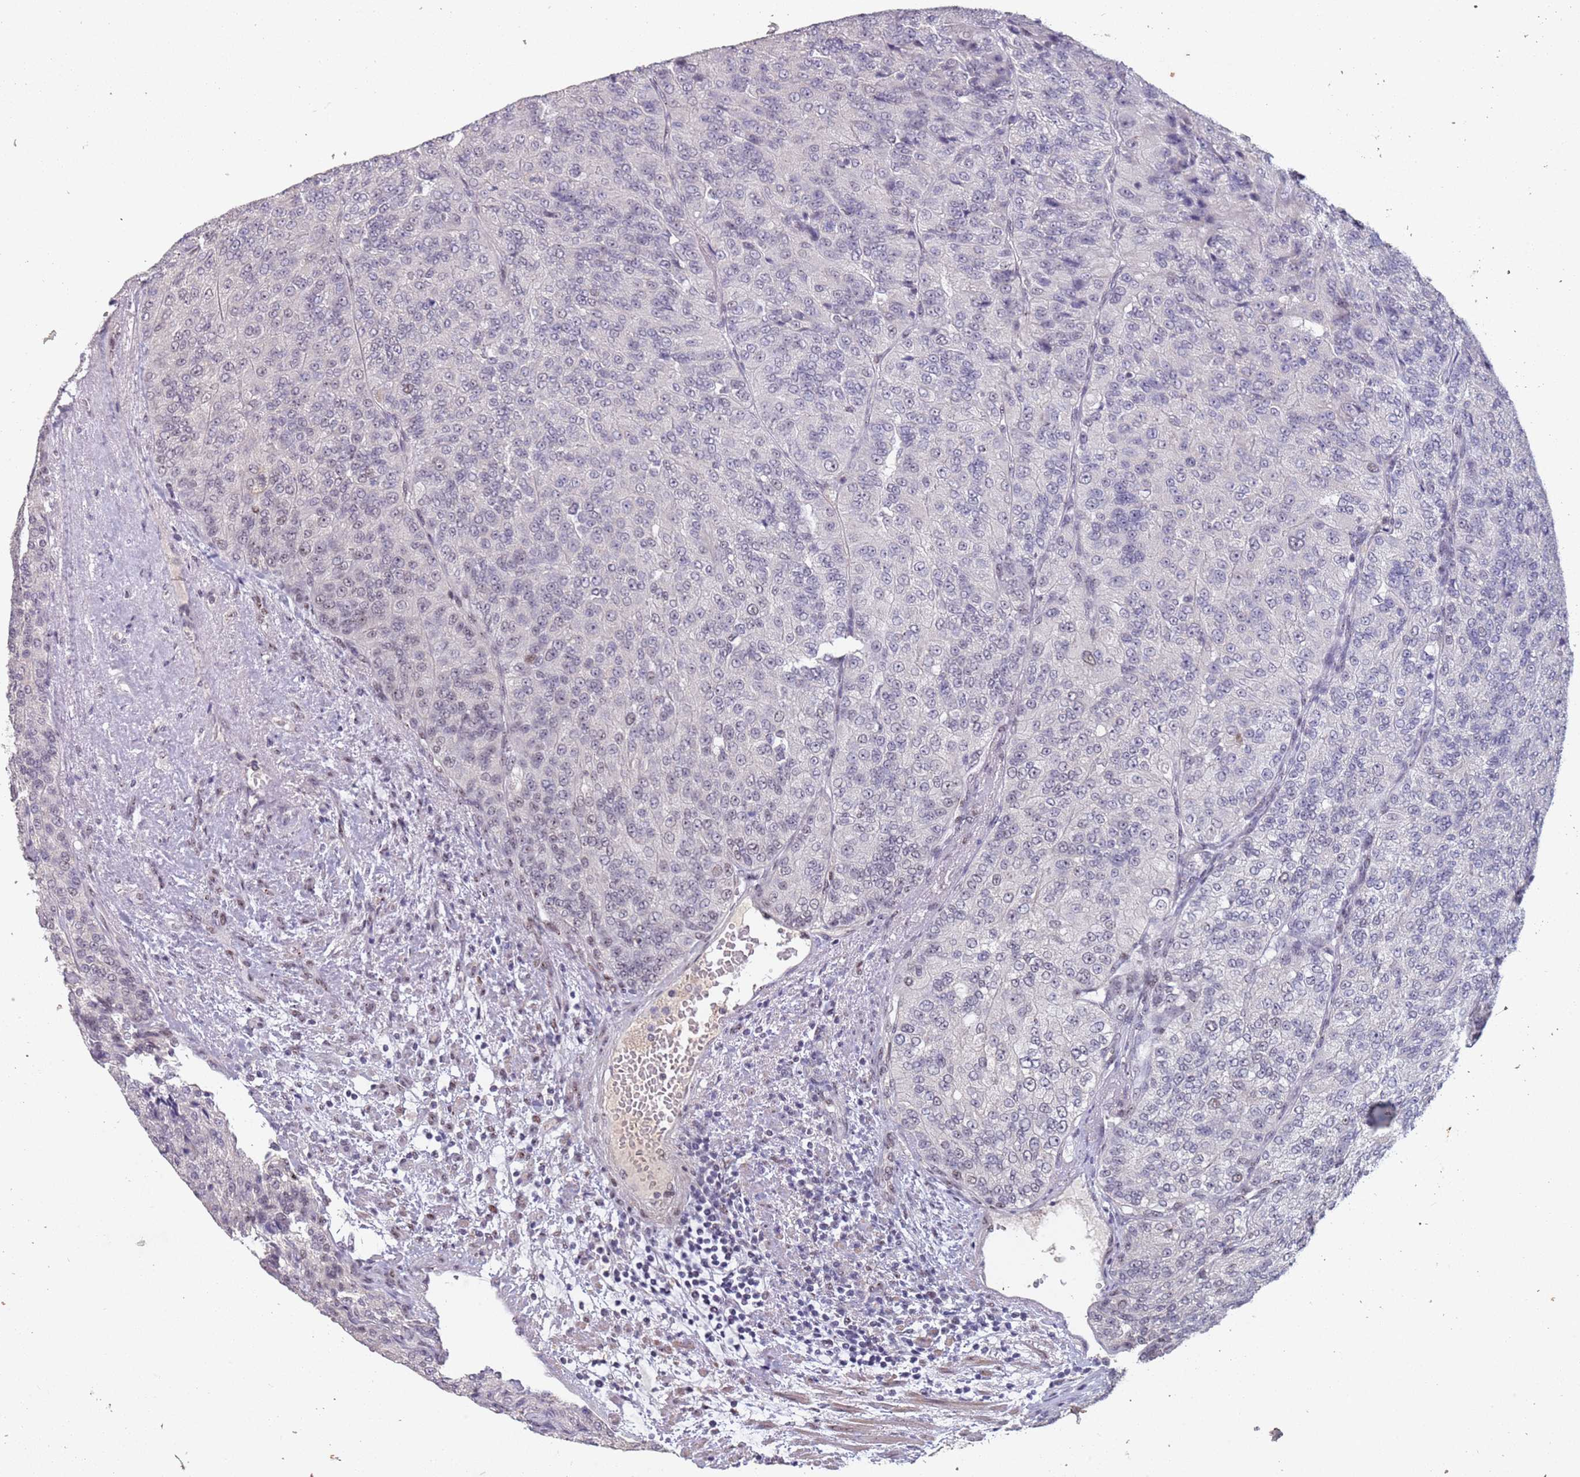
{"staining": {"intensity": "negative", "quantity": "none", "location": "none"}, "tissue": "renal cancer", "cell_type": "Tumor cells", "image_type": "cancer", "snomed": [{"axis": "morphology", "description": "Adenocarcinoma, NOS"}, {"axis": "topography", "description": "Kidney"}], "caption": "The micrograph shows no significant staining in tumor cells of renal cancer. (DAB (3,3'-diaminobenzidine) IHC, high magnification).", "gene": "CIZ1", "patient": {"sex": "female", "age": 63}}